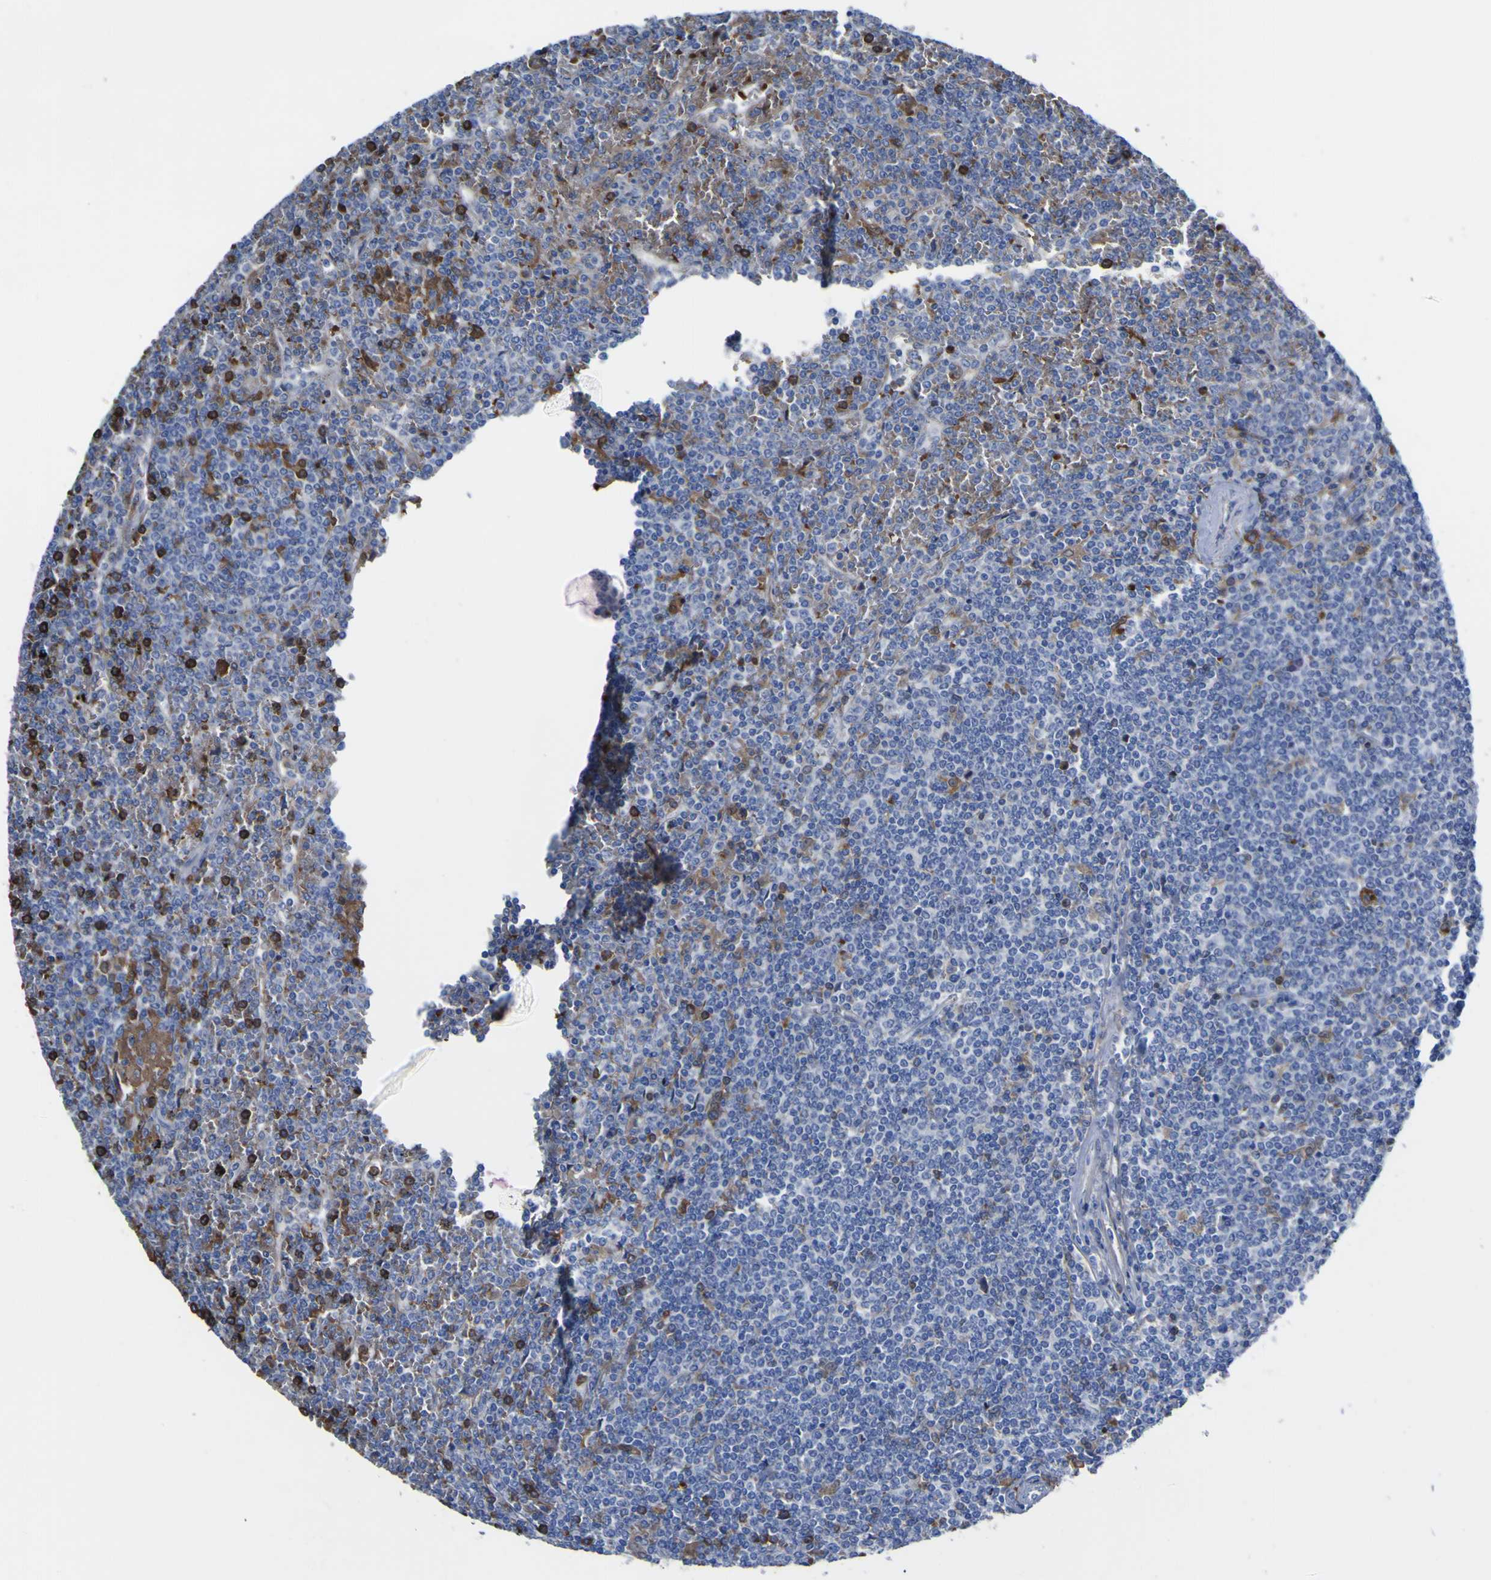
{"staining": {"intensity": "negative", "quantity": "none", "location": "none"}, "tissue": "lymphoma", "cell_type": "Tumor cells", "image_type": "cancer", "snomed": [{"axis": "morphology", "description": "Malignant lymphoma, non-Hodgkin's type, Low grade"}, {"axis": "topography", "description": "Spleen"}], "caption": "This is a photomicrograph of immunohistochemistry (IHC) staining of lymphoma, which shows no expression in tumor cells. (Stains: DAB (3,3'-diaminobenzidine) immunohistochemistry with hematoxylin counter stain, Microscopy: brightfield microscopy at high magnification).", "gene": "GCM1", "patient": {"sex": "female", "age": 19}}